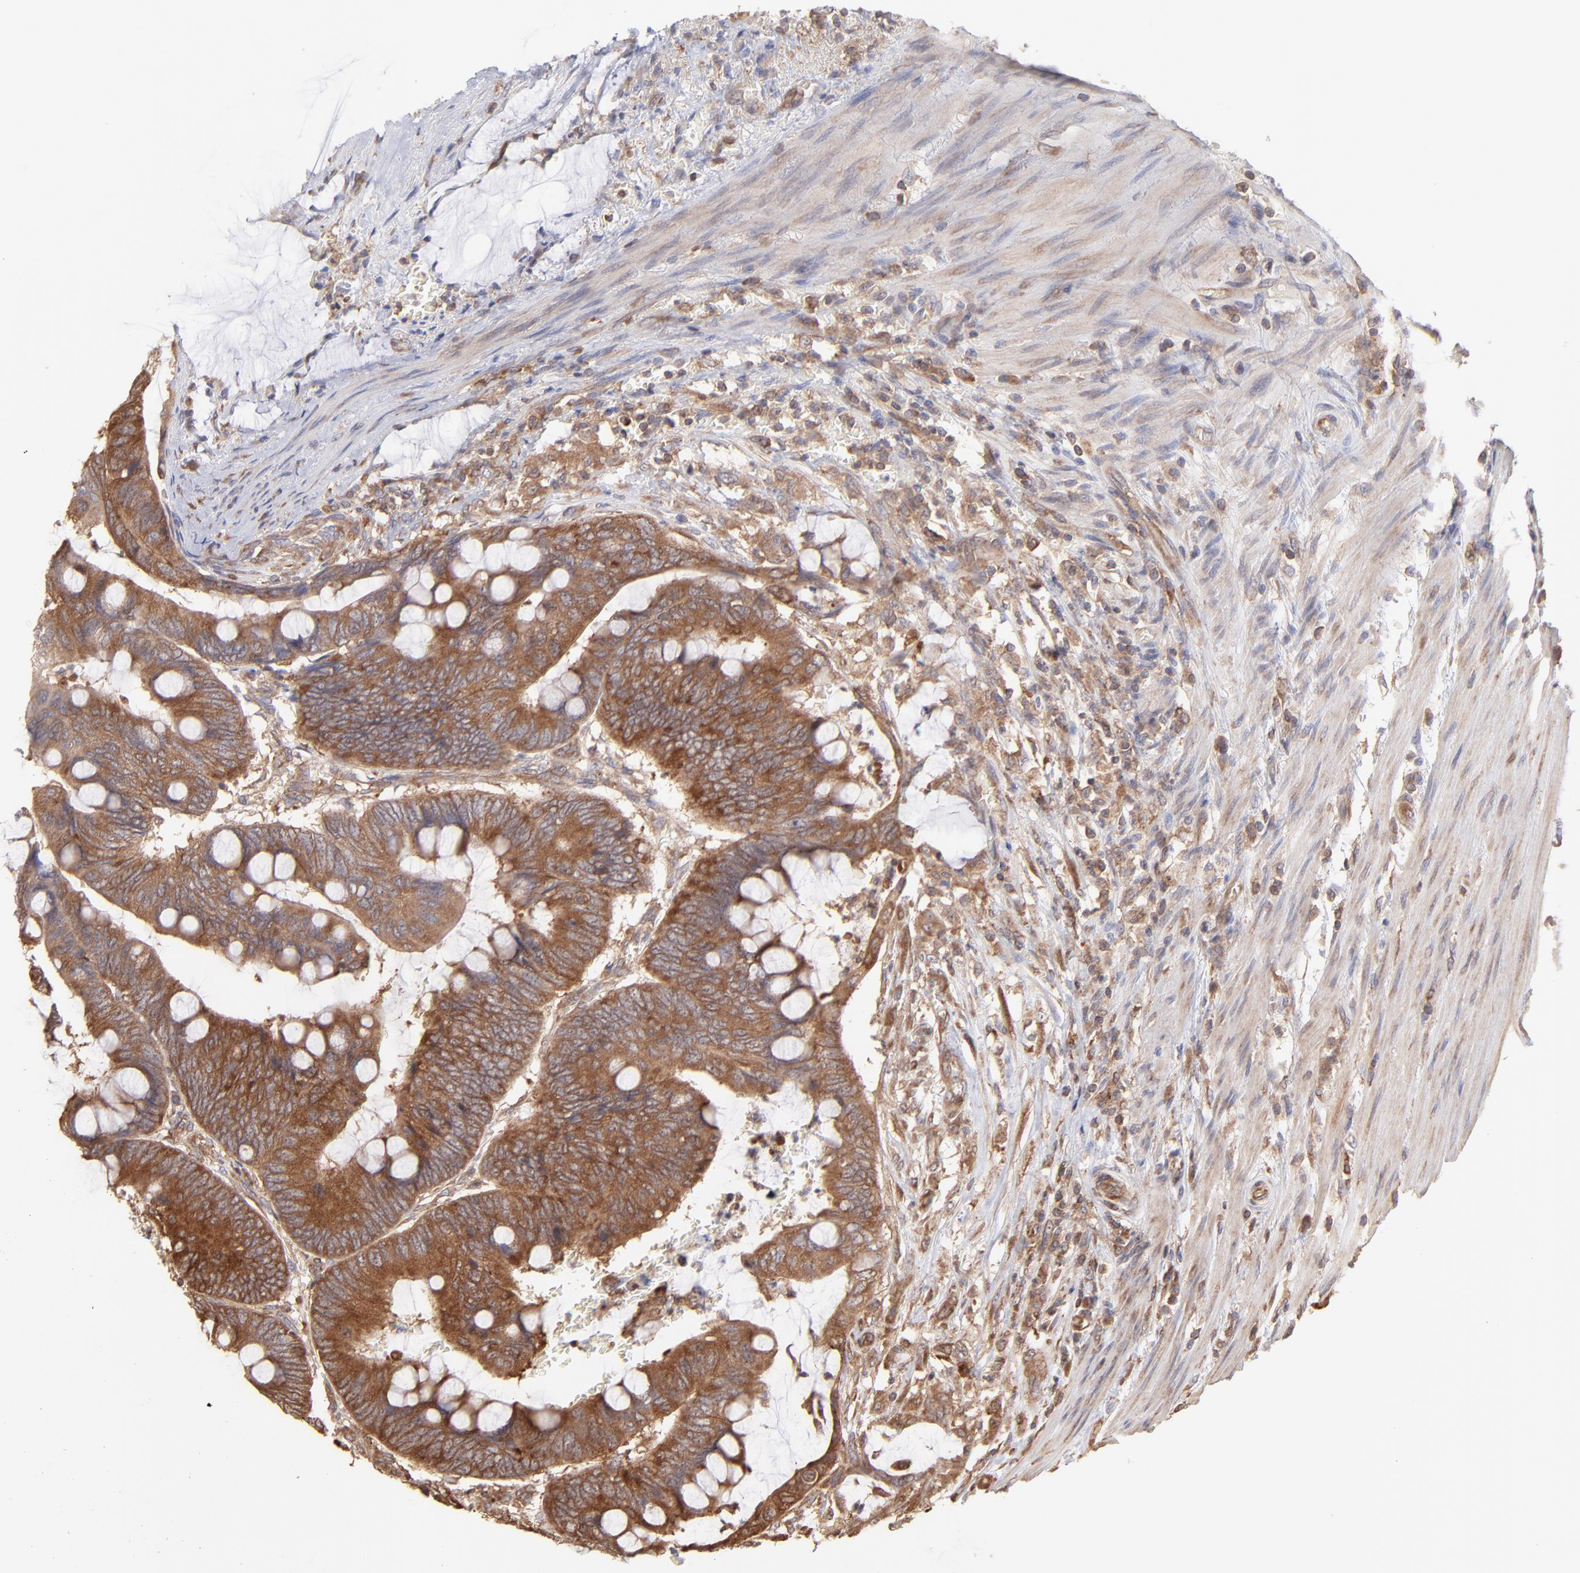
{"staining": {"intensity": "moderate", "quantity": ">75%", "location": "cytoplasmic/membranous"}, "tissue": "colorectal cancer", "cell_type": "Tumor cells", "image_type": "cancer", "snomed": [{"axis": "morphology", "description": "Normal tissue, NOS"}, {"axis": "morphology", "description": "Adenocarcinoma, NOS"}, {"axis": "topography", "description": "Rectum"}], "caption": "An image showing moderate cytoplasmic/membranous positivity in about >75% of tumor cells in adenocarcinoma (colorectal), as visualized by brown immunohistochemical staining.", "gene": "MAPRE1", "patient": {"sex": "male", "age": 92}}